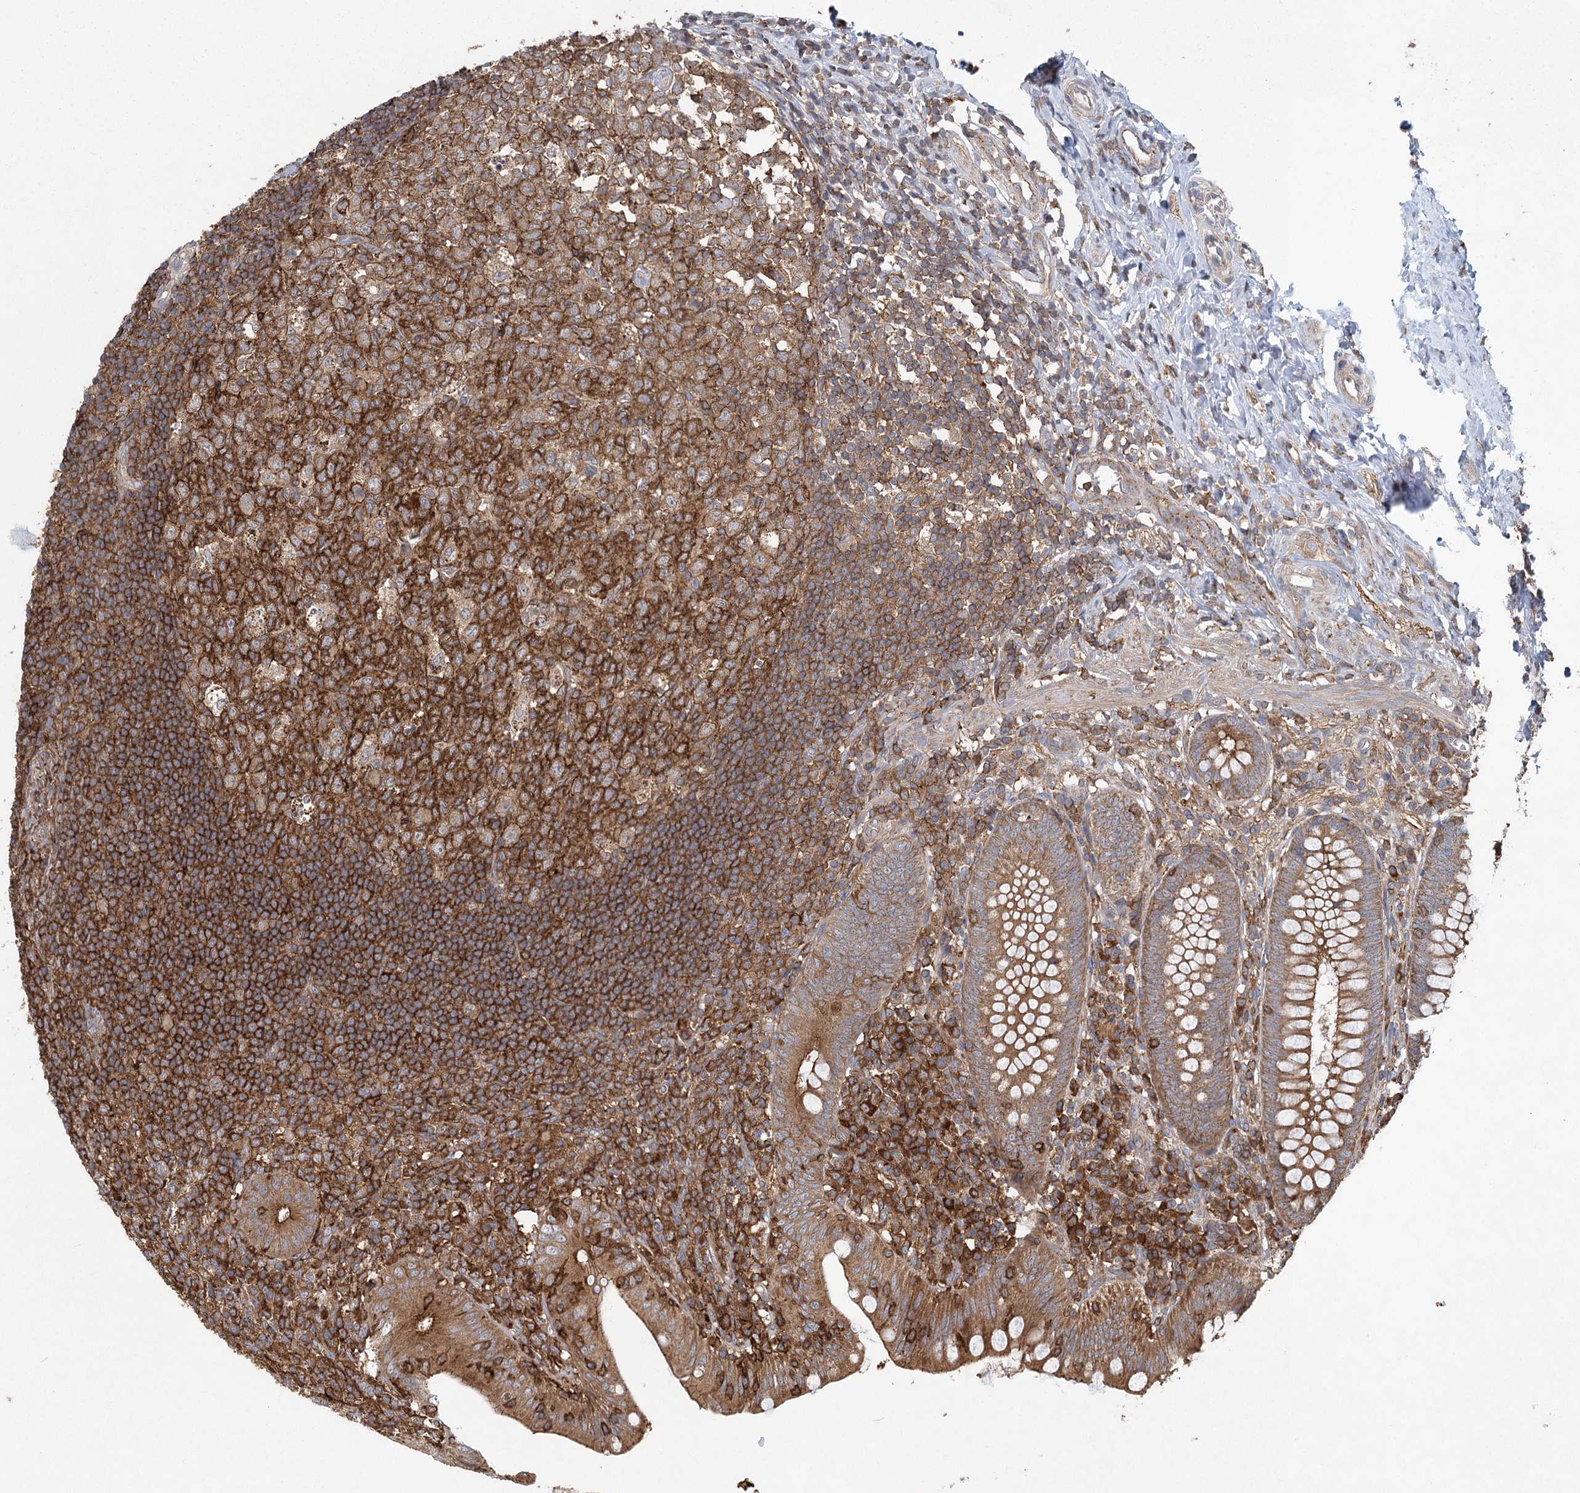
{"staining": {"intensity": "moderate", "quantity": ">75%", "location": "cytoplasmic/membranous"}, "tissue": "appendix", "cell_type": "Glandular cells", "image_type": "normal", "snomed": [{"axis": "morphology", "description": "Normal tissue, NOS"}, {"axis": "topography", "description": "Appendix"}], "caption": "Immunohistochemistry (IHC) histopathology image of unremarkable human appendix stained for a protein (brown), which displays medium levels of moderate cytoplasmic/membranous expression in about >75% of glandular cells.", "gene": "PLEKHA7", "patient": {"sex": "male", "age": 14}}